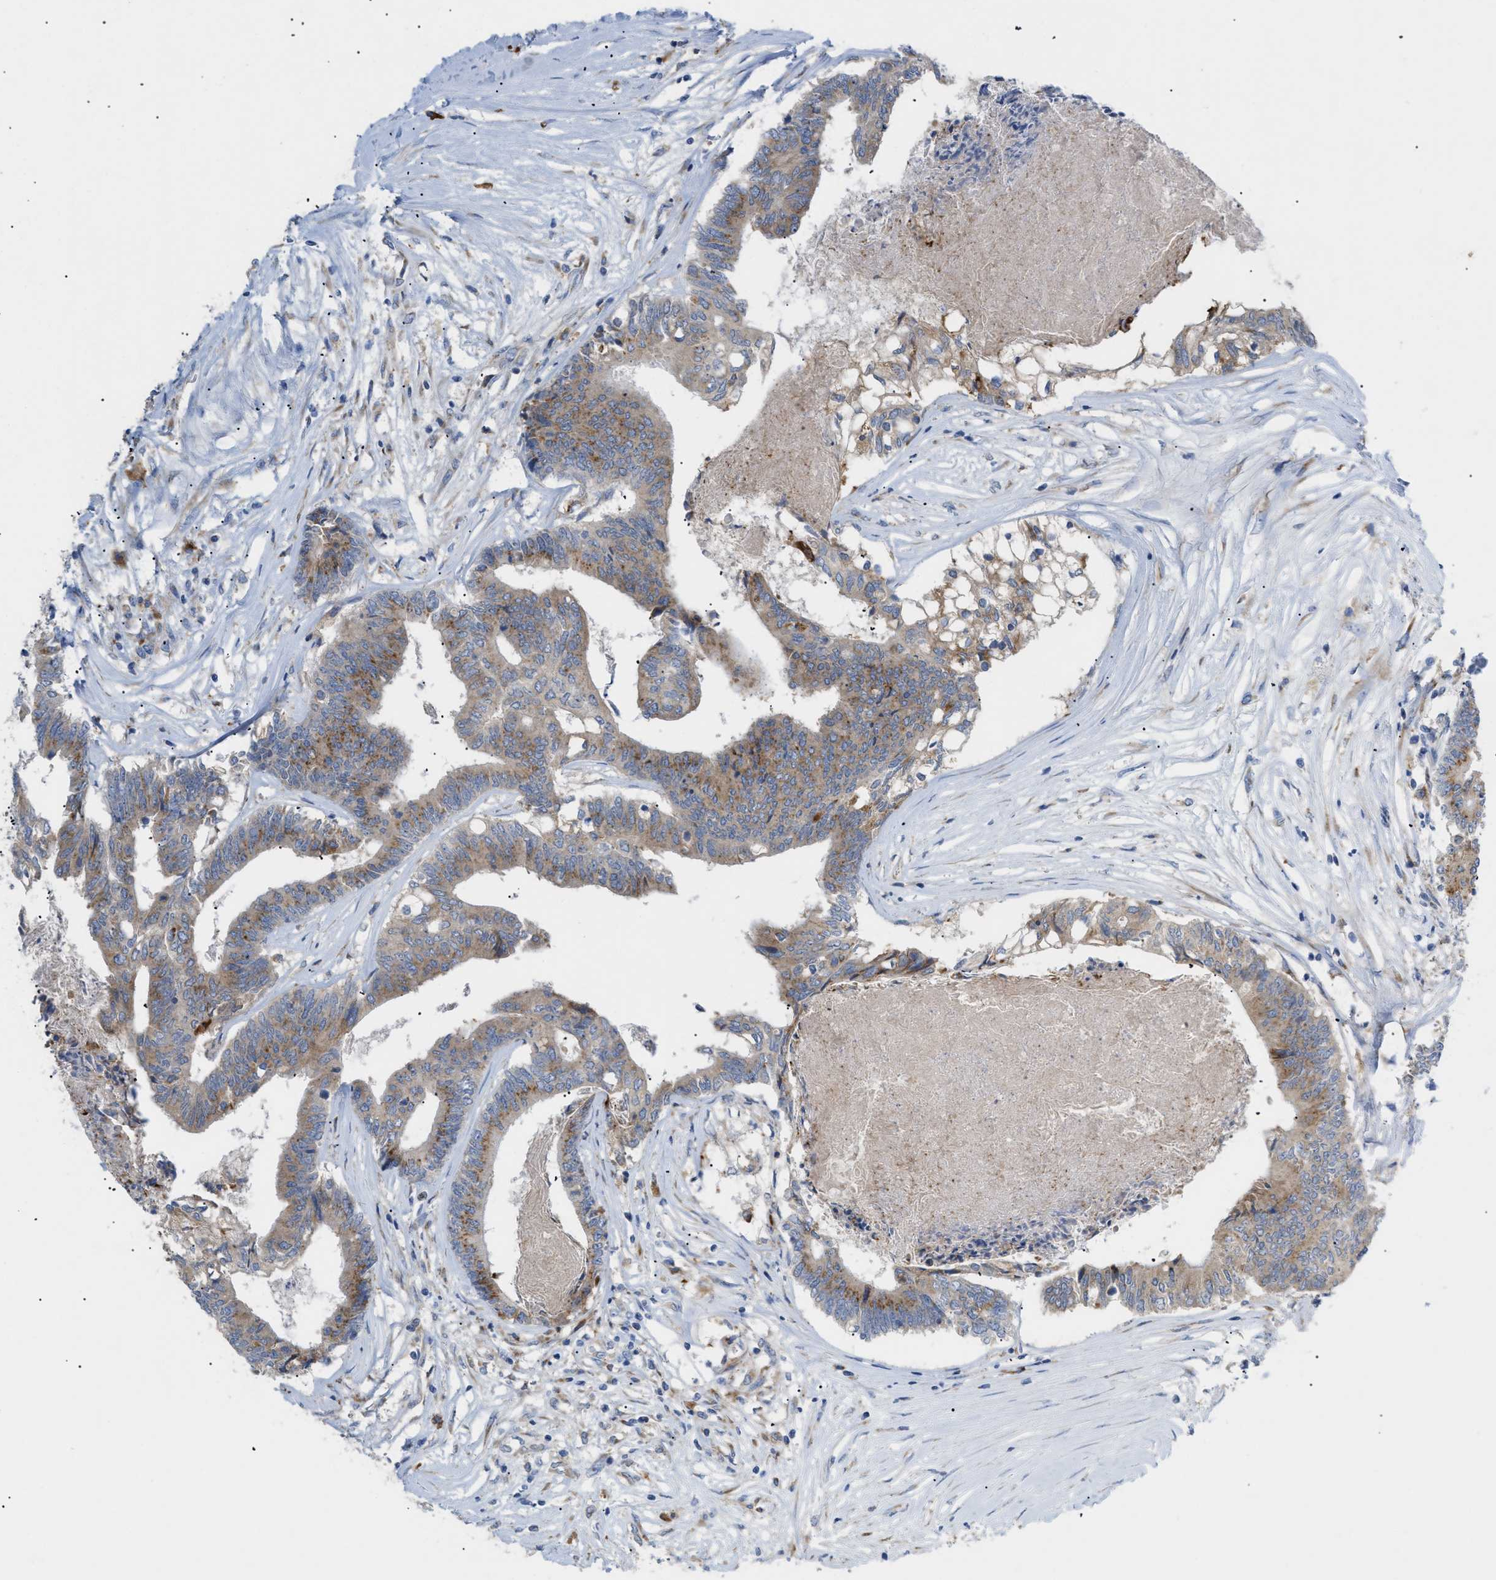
{"staining": {"intensity": "moderate", "quantity": "25%-75%", "location": "cytoplasmic/membranous"}, "tissue": "colorectal cancer", "cell_type": "Tumor cells", "image_type": "cancer", "snomed": [{"axis": "morphology", "description": "Adenocarcinoma, NOS"}, {"axis": "topography", "description": "Rectum"}], "caption": "A brown stain labels moderate cytoplasmic/membranous positivity of a protein in colorectal adenocarcinoma tumor cells.", "gene": "SLC50A1", "patient": {"sex": "male", "age": 63}}